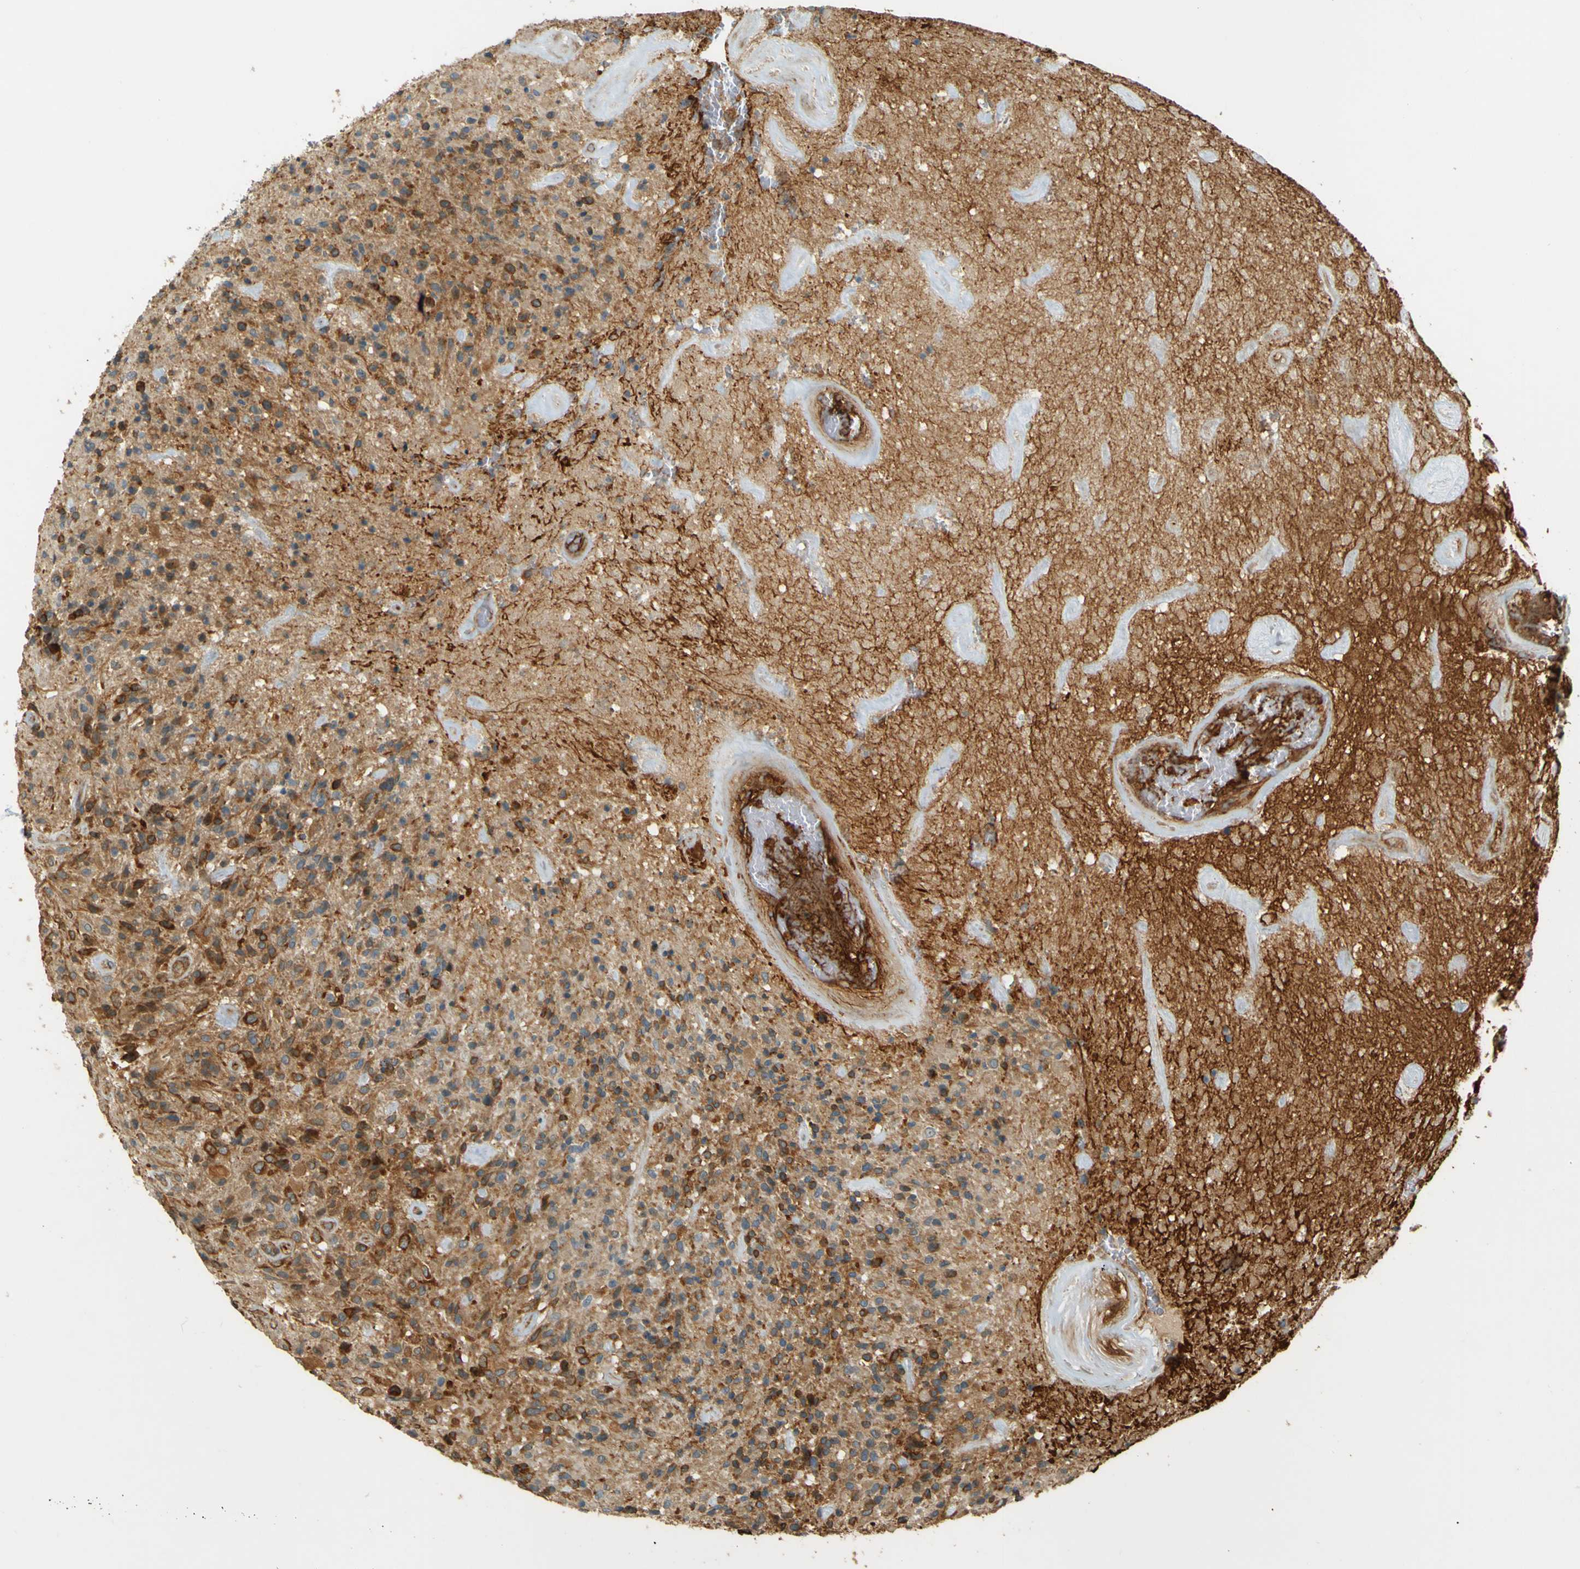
{"staining": {"intensity": "moderate", "quantity": ">75%", "location": "cytoplasmic/membranous"}, "tissue": "glioma", "cell_type": "Tumor cells", "image_type": "cancer", "snomed": [{"axis": "morphology", "description": "Glioma, malignant, High grade"}, {"axis": "topography", "description": "Brain"}], "caption": "Tumor cells reveal medium levels of moderate cytoplasmic/membranous staining in about >75% of cells in high-grade glioma (malignant).", "gene": "LPCAT1", "patient": {"sex": "male", "age": 71}}